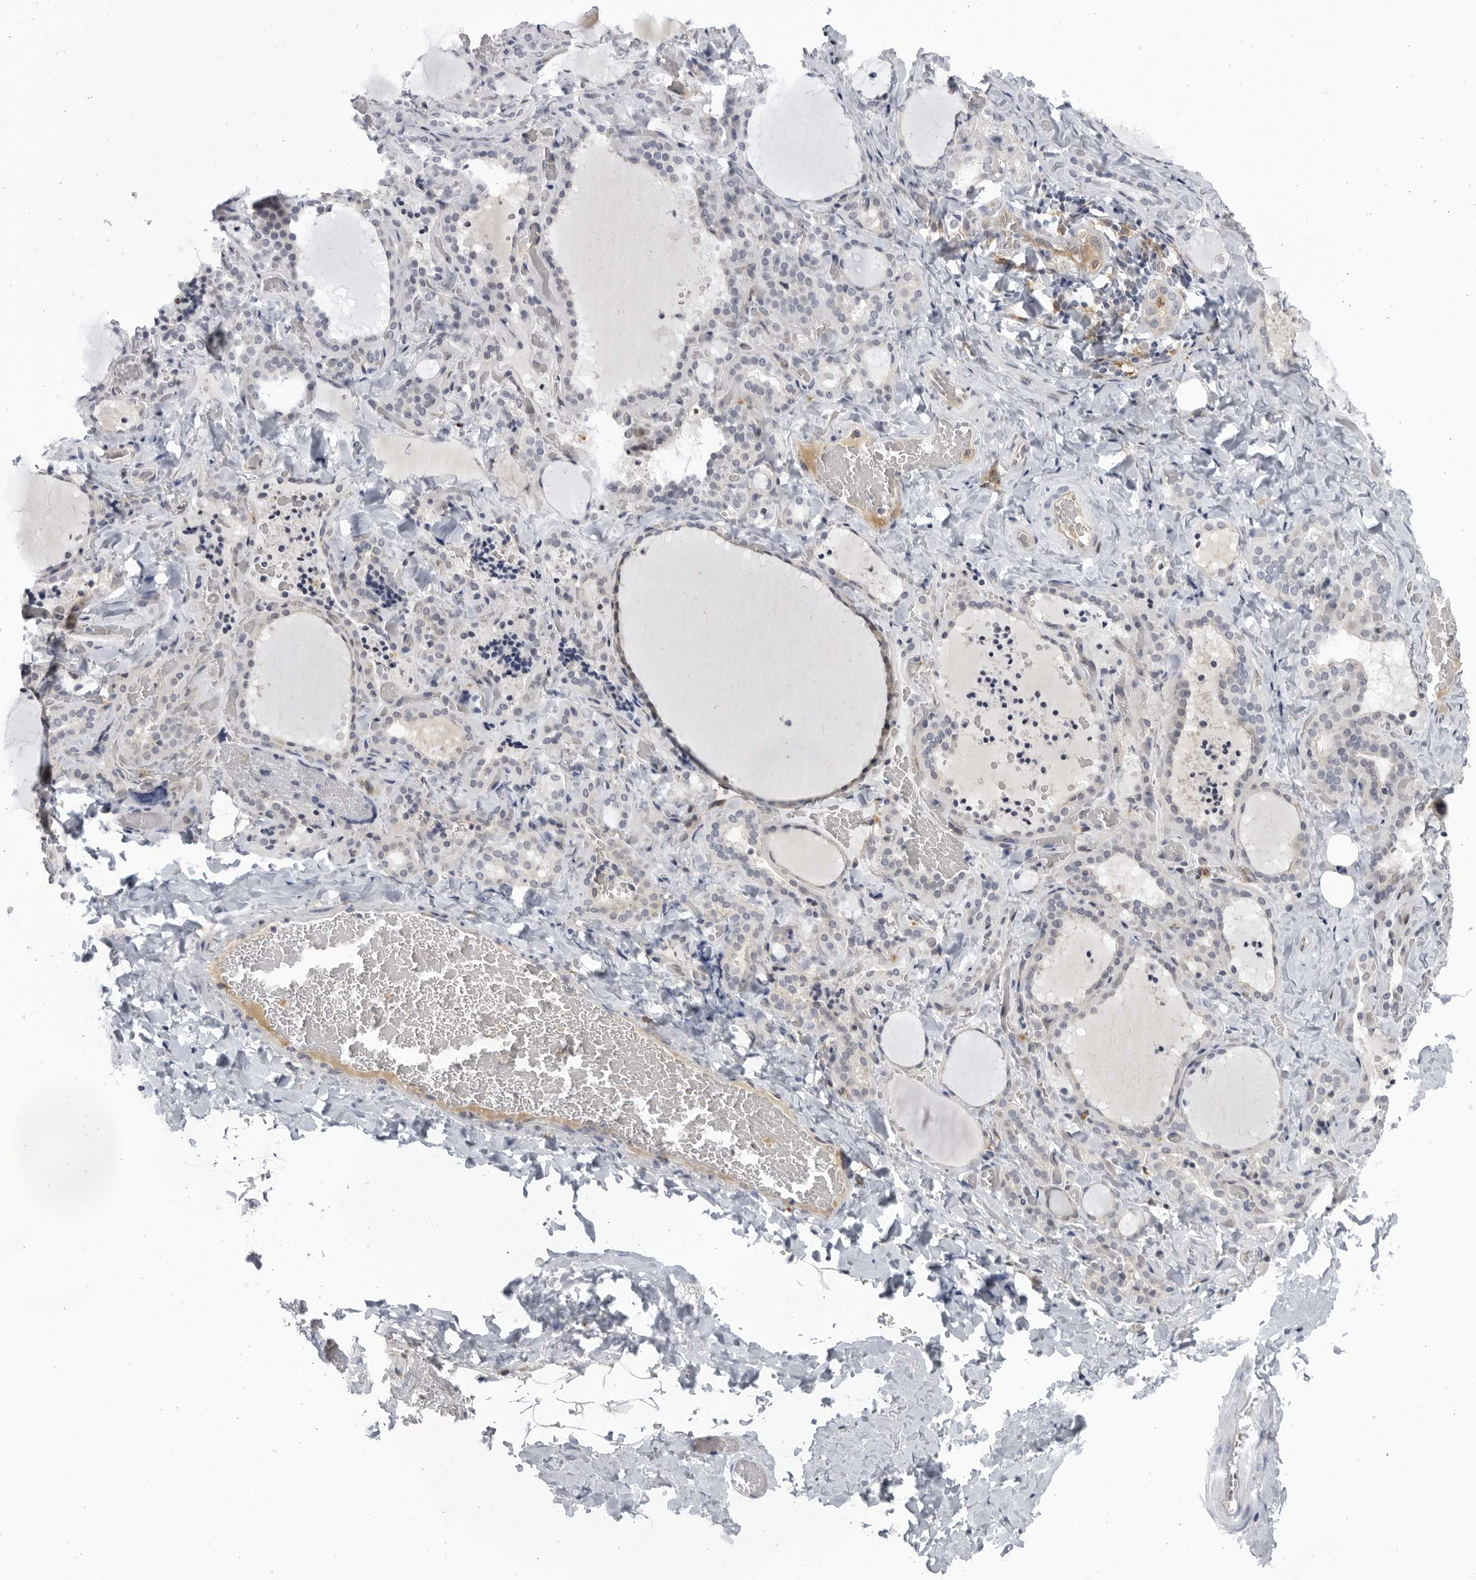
{"staining": {"intensity": "negative", "quantity": "none", "location": "none"}, "tissue": "thyroid gland", "cell_type": "Glandular cells", "image_type": "normal", "snomed": [{"axis": "morphology", "description": "Normal tissue, NOS"}, {"axis": "topography", "description": "Thyroid gland"}], "caption": "Image shows no protein positivity in glandular cells of benign thyroid gland. The staining is performed using DAB (3,3'-diaminobenzidine) brown chromogen with nuclei counter-stained in using hematoxylin.", "gene": "BMP2K", "patient": {"sex": "female", "age": 22}}